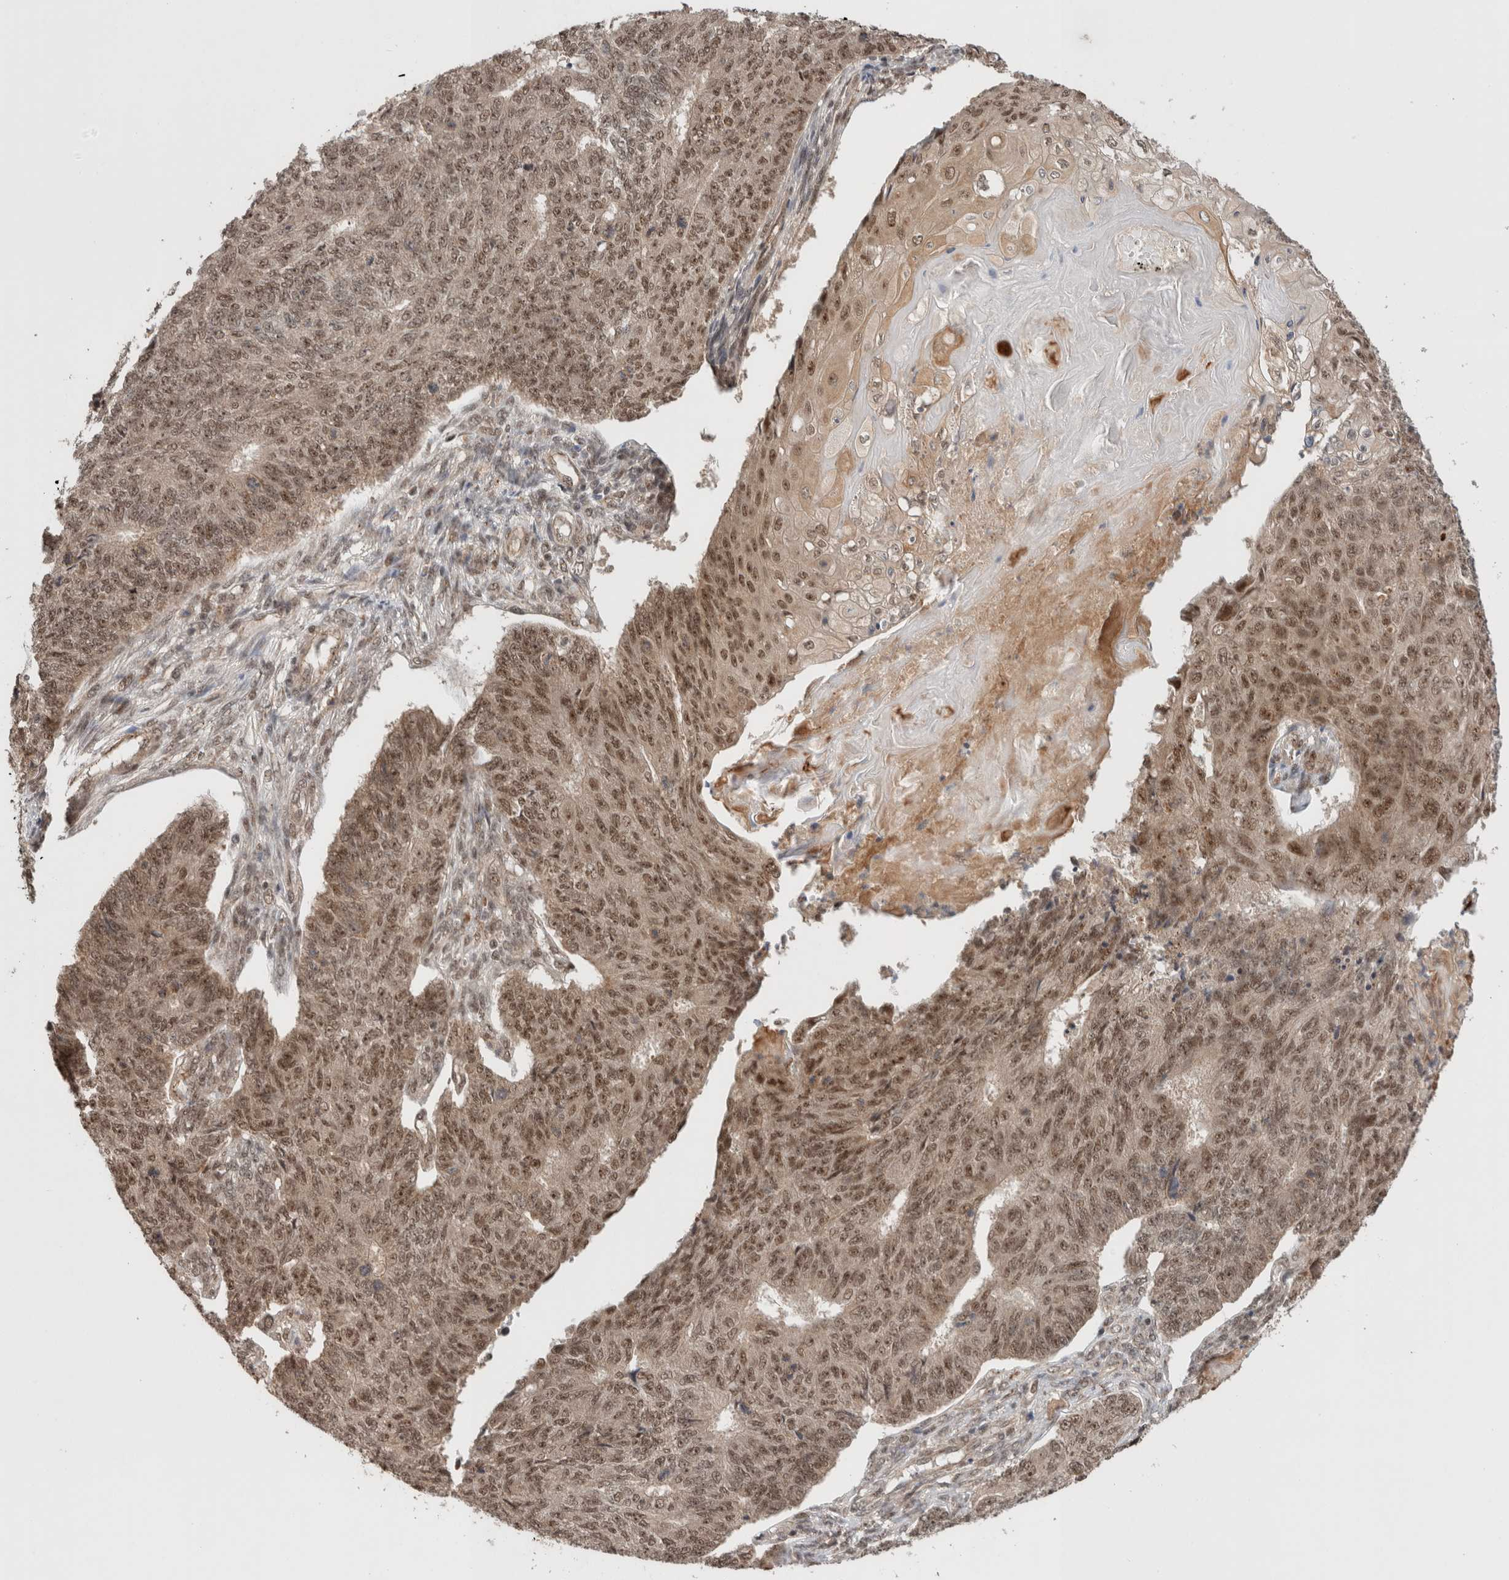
{"staining": {"intensity": "weak", "quantity": ">75%", "location": "nuclear"}, "tissue": "endometrial cancer", "cell_type": "Tumor cells", "image_type": "cancer", "snomed": [{"axis": "morphology", "description": "Adenocarcinoma, NOS"}, {"axis": "topography", "description": "Endometrium"}], "caption": "Human adenocarcinoma (endometrial) stained for a protein (brown) shows weak nuclear positive expression in approximately >75% of tumor cells.", "gene": "MPHOSPH6", "patient": {"sex": "female", "age": 32}}